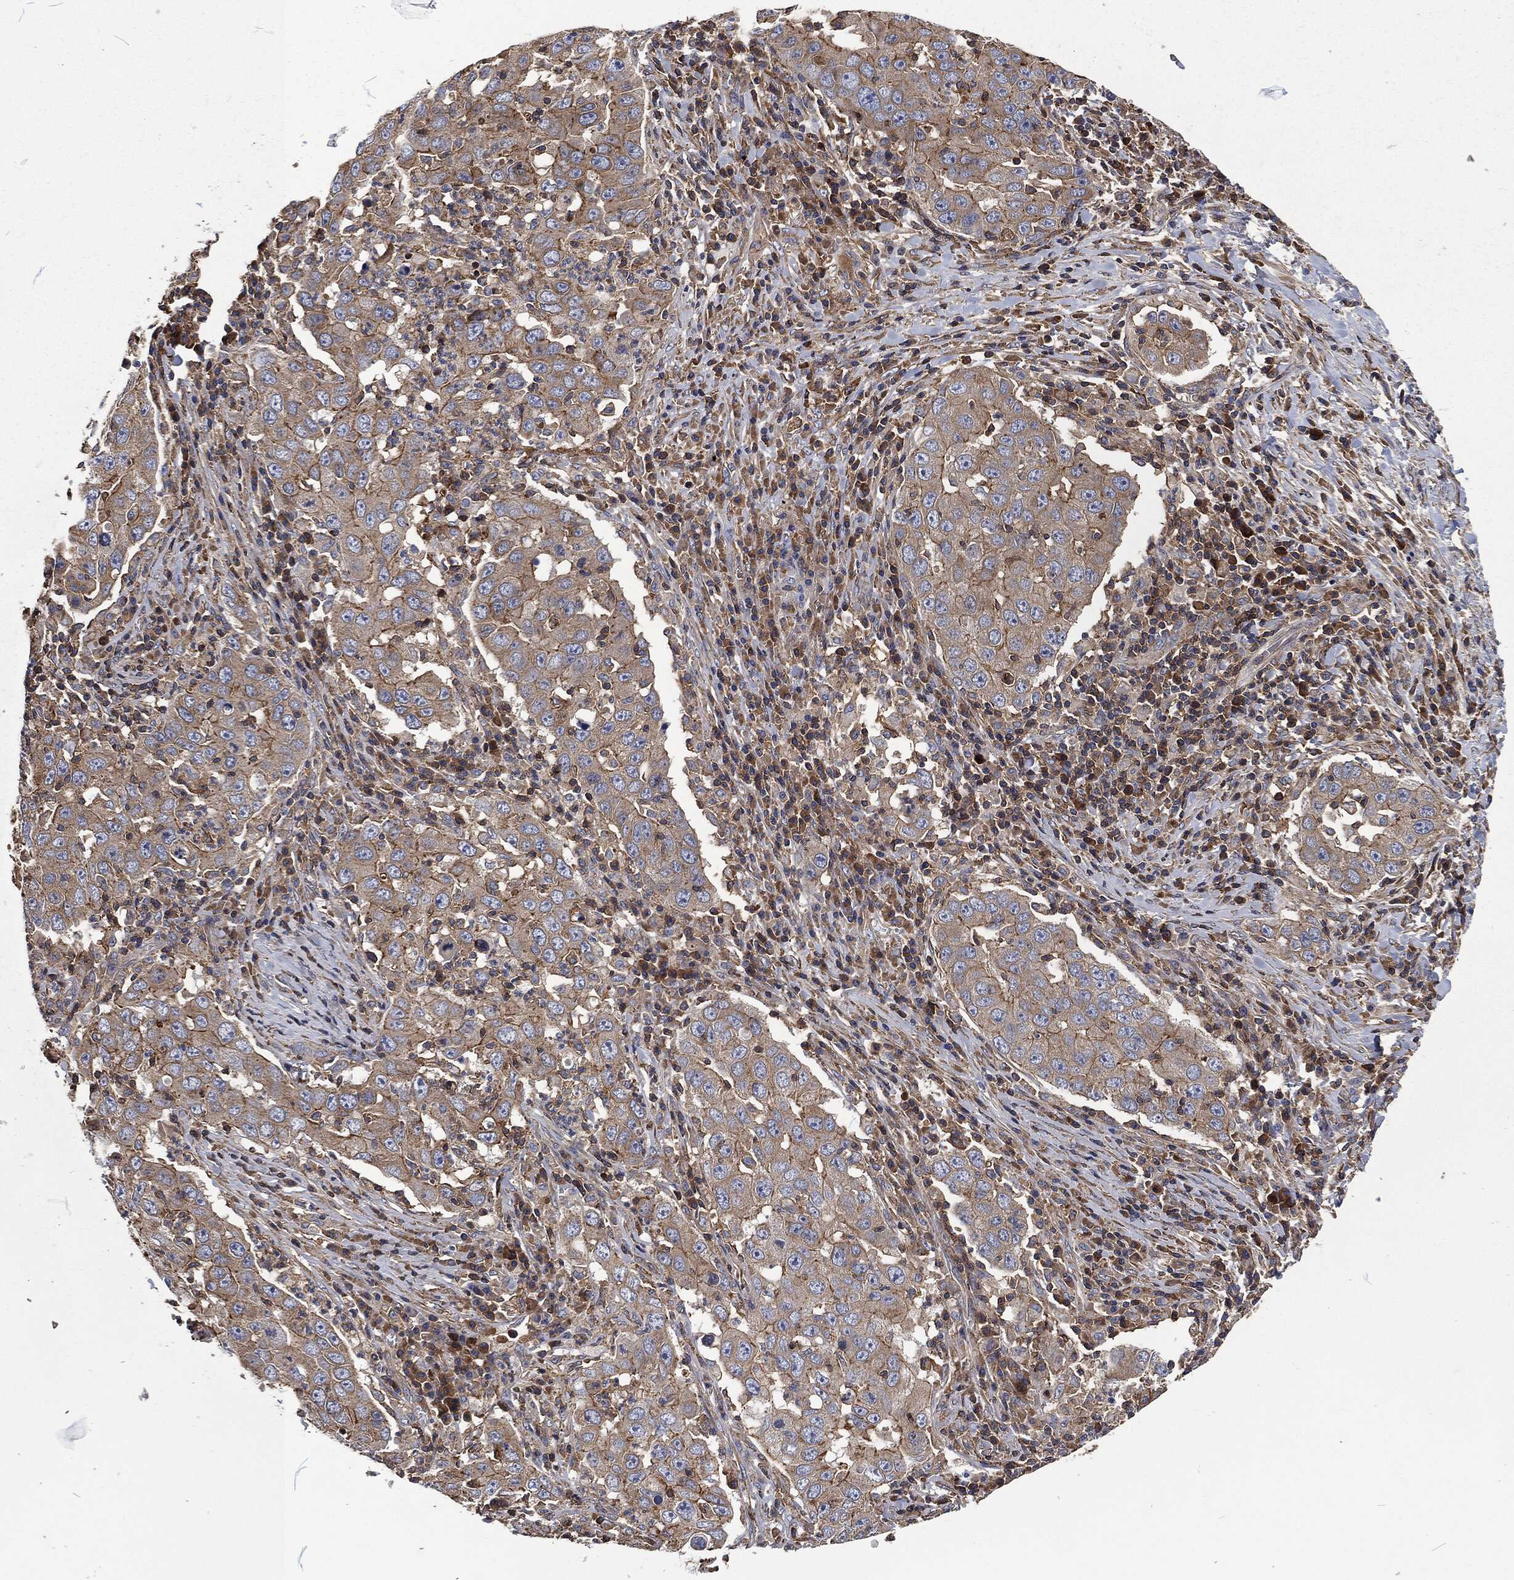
{"staining": {"intensity": "strong", "quantity": "<25%", "location": "cytoplasmic/membranous"}, "tissue": "lung cancer", "cell_type": "Tumor cells", "image_type": "cancer", "snomed": [{"axis": "morphology", "description": "Adenocarcinoma, NOS"}, {"axis": "topography", "description": "Lung"}], "caption": "Strong cytoplasmic/membranous staining is seen in approximately <25% of tumor cells in lung cancer (adenocarcinoma).", "gene": "LGALS9", "patient": {"sex": "male", "age": 73}}